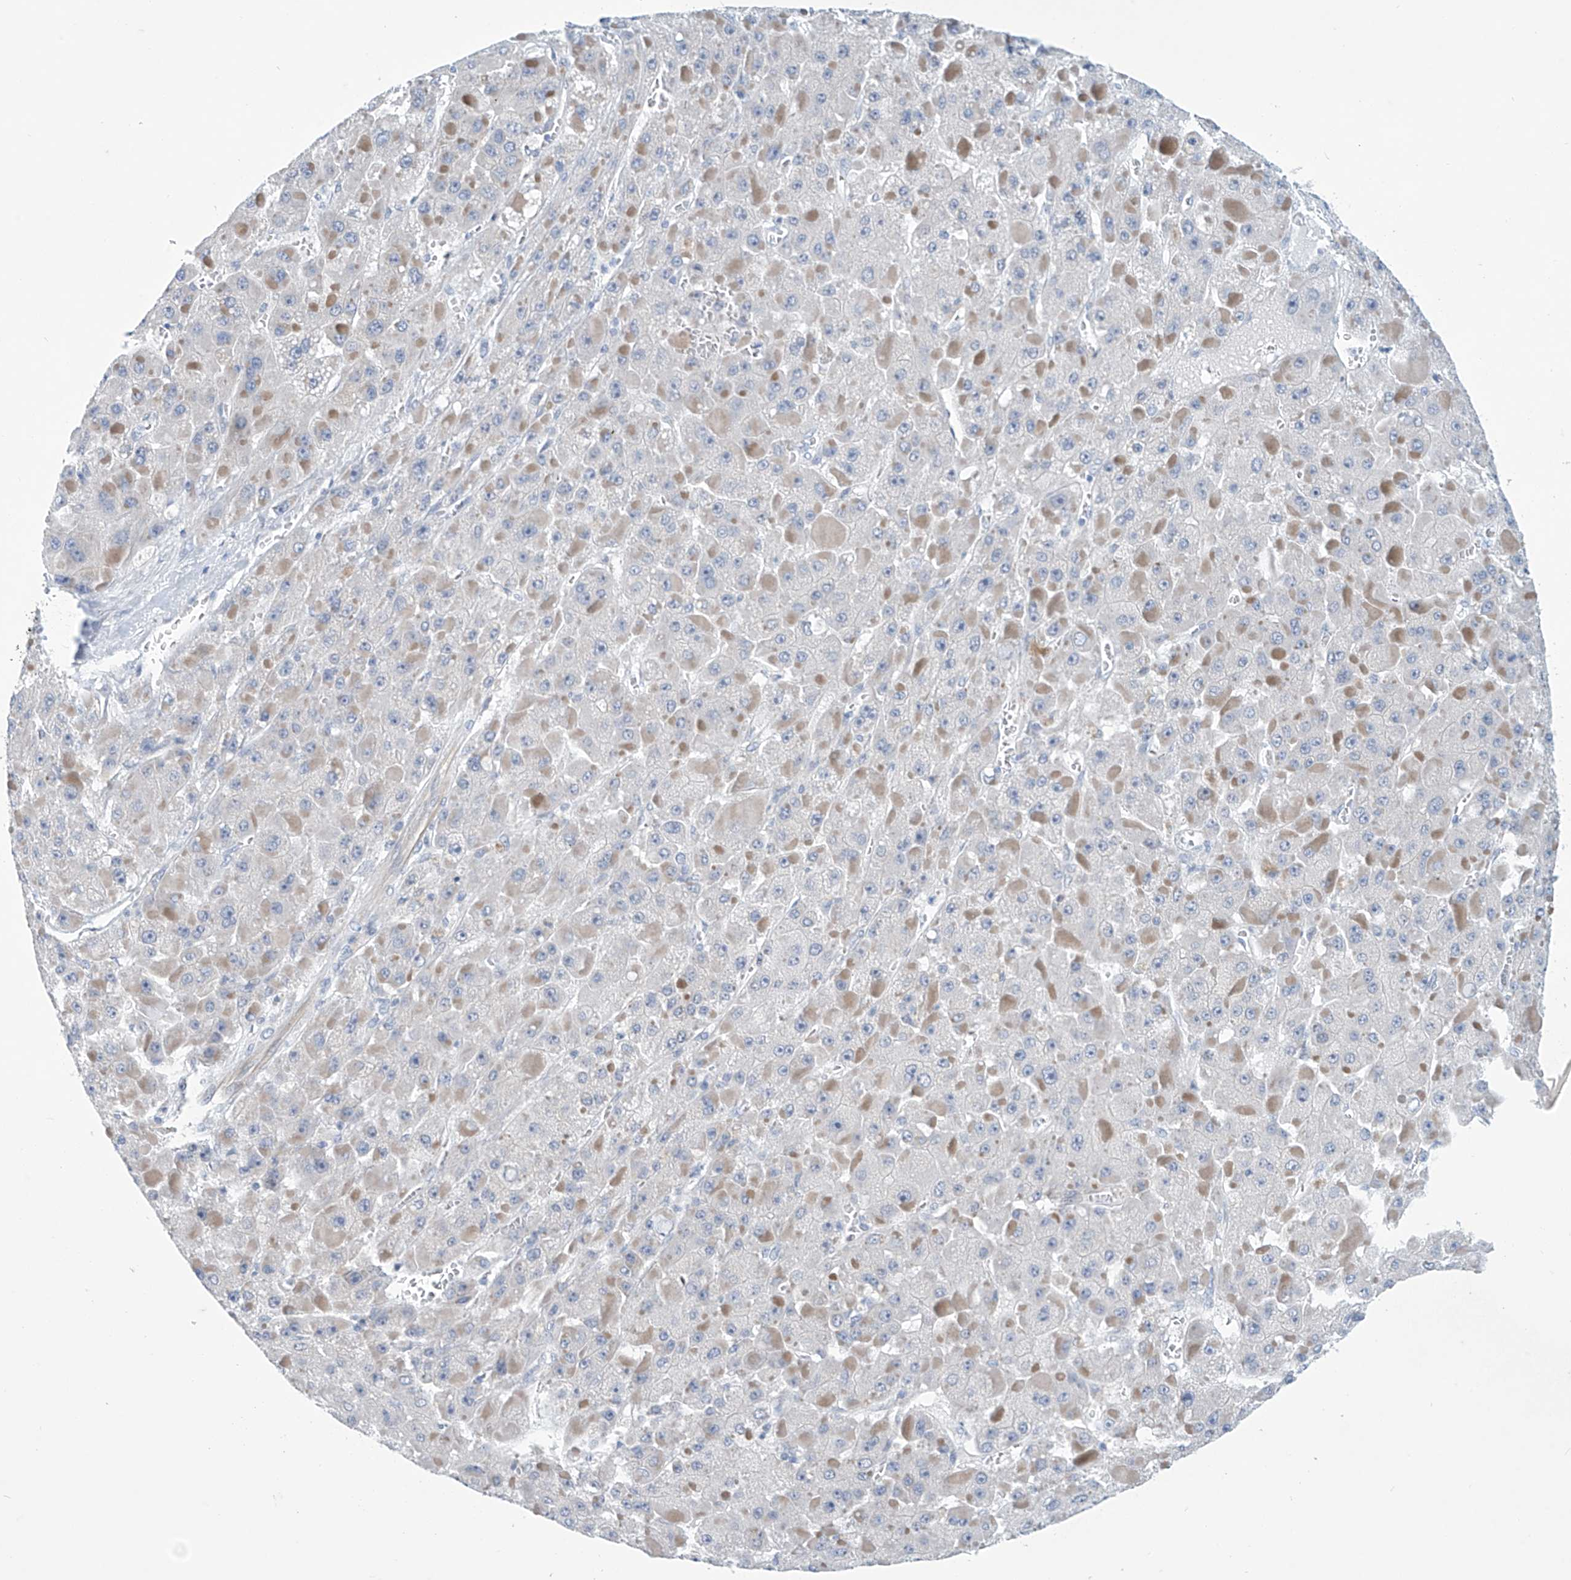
{"staining": {"intensity": "negative", "quantity": "none", "location": "none"}, "tissue": "liver cancer", "cell_type": "Tumor cells", "image_type": "cancer", "snomed": [{"axis": "morphology", "description": "Carcinoma, Hepatocellular, NOS"}, {"axis": "topography", "description": "Liver"}], "caption": "Immunohistochemistry of hepatocellular carcinoma (liver) exhibits no expression in tumor cells. The staining was performed using DAB (3,3'-diaminobenzidine) to visualize the protein expression in brown, while the nuclei were stained in blue with hematoxylin (Magnification: 20x).", "gene": "SLC35A5", "patient": {"sex": "female", "age": 73}}